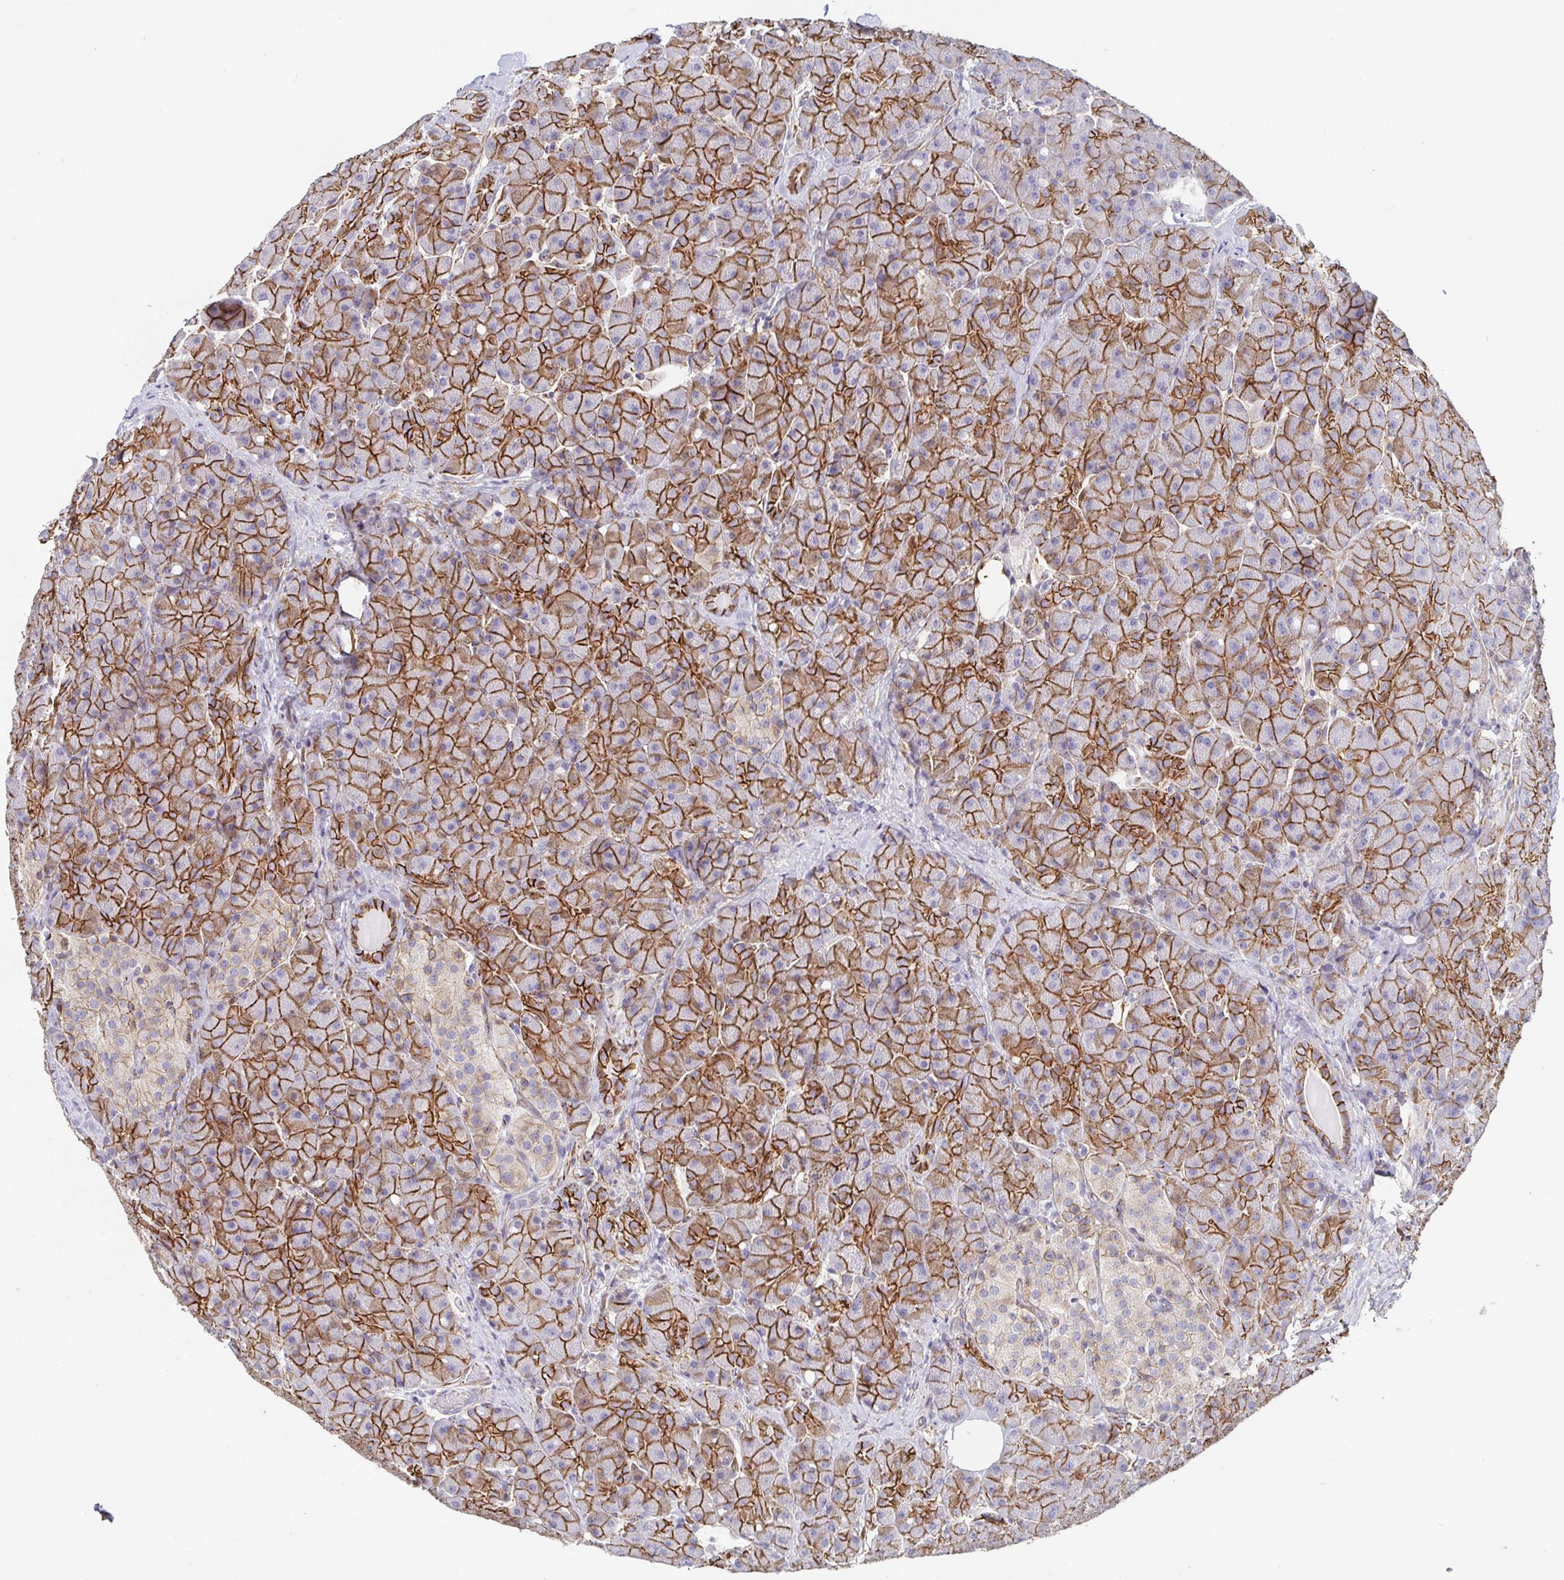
{"staining": {"intensity": "strong", "quantity": ">75%", "location": "cytoplasmic/membranous"}, "tissue": "pancreas", "cell_type": "Exocrine glandular cells", "image_type": "normal", "snomed": [{"axis": "morphology", "description": "Normal tissue, NOS"}, {"axis": "topography", "description": "Pancreas"}], "caption": "This image exhibits immunohistochemistry staining of unremarkable pancreas, with high strong cytoplasmic/membranous expression in approximately >75% of exocrine glandular cells.", "gene": "PIWIL3", "patient": {"sex": "male", "age": 55}}